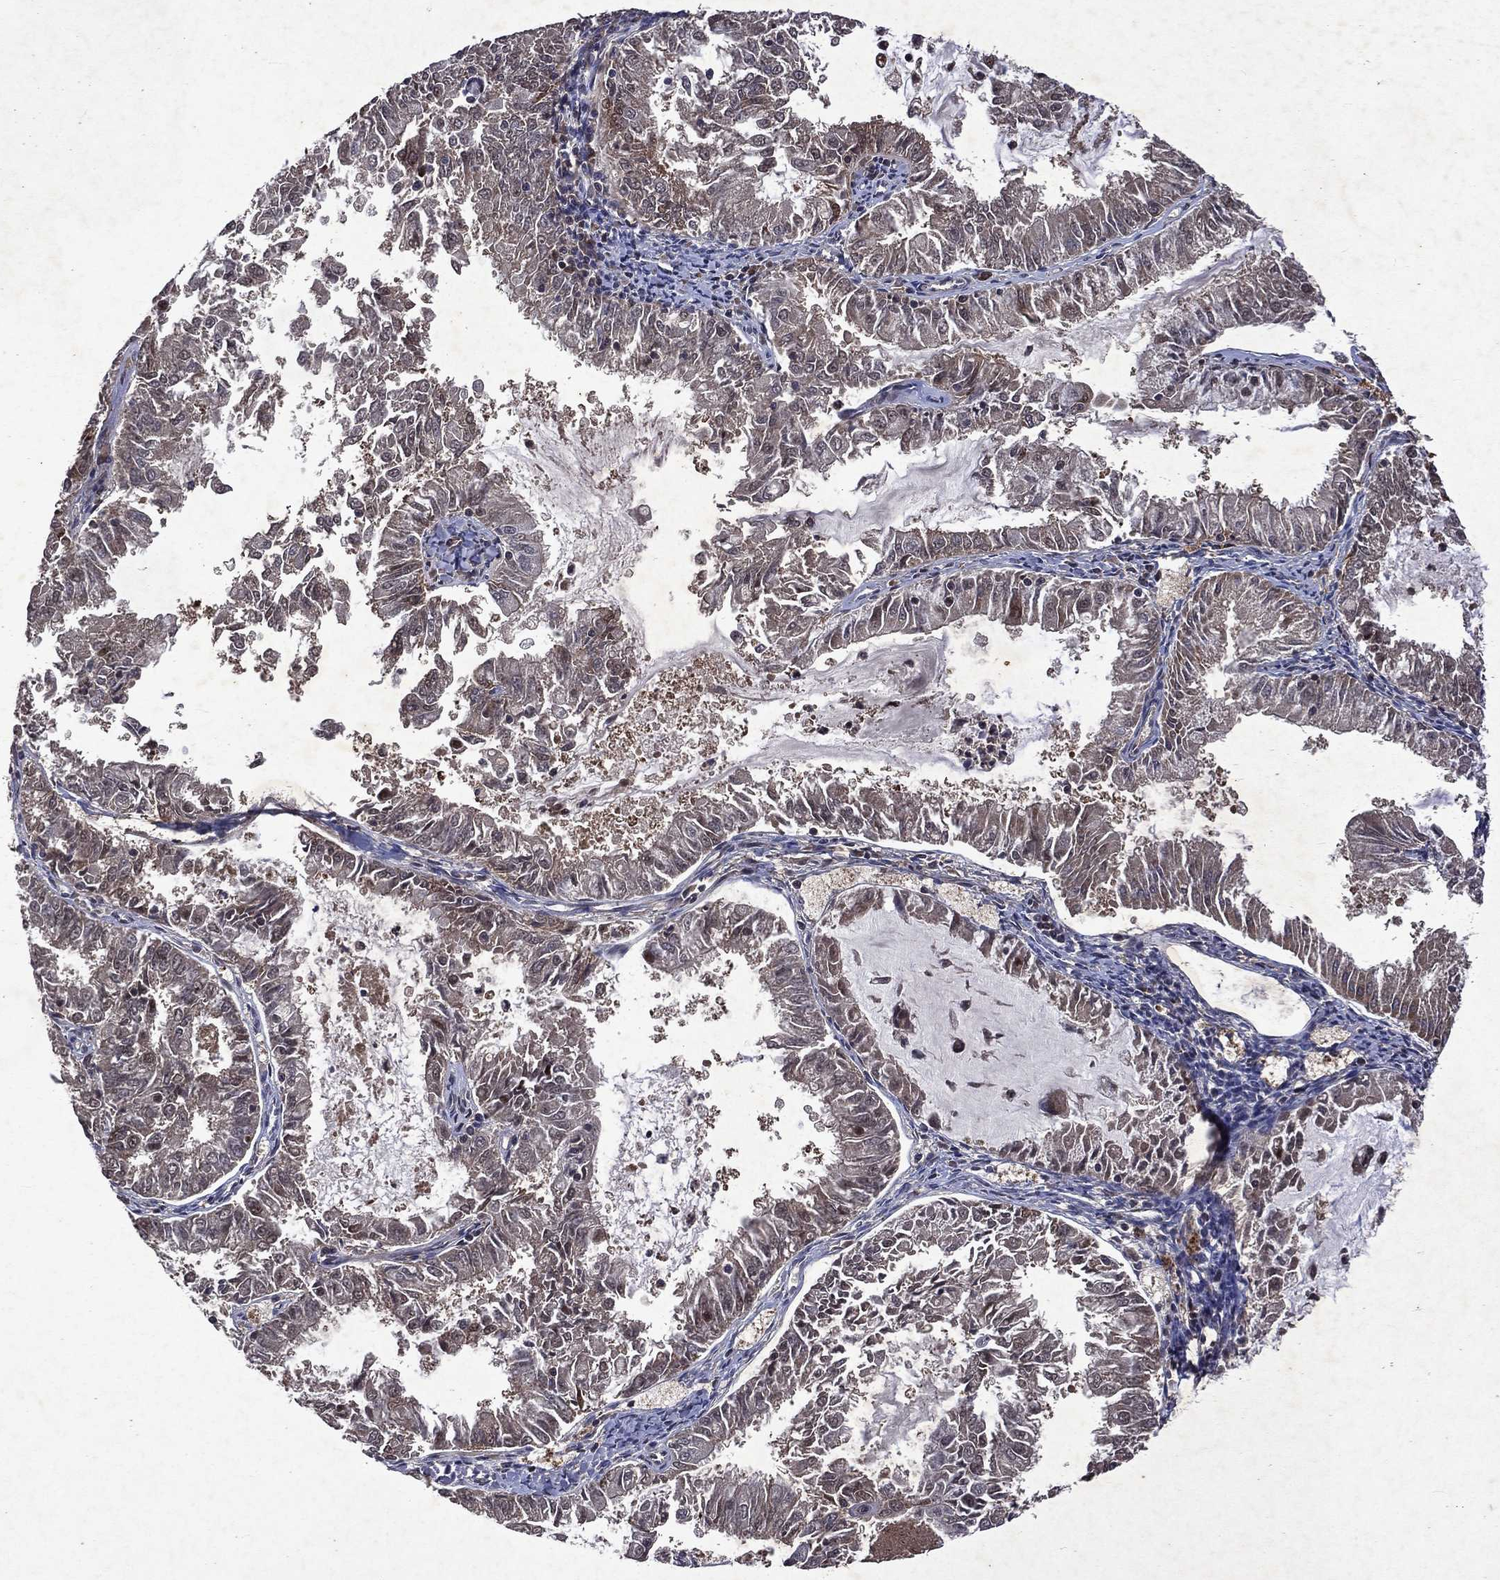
{"staining": {"intensity": "negative", "quantity": "none", "location": "none"}, "tissue": "endometrial cancer", "cell_type": "Tumor cells", "image_type": "cancer", "snomed": [{"axis": "morphology", "description": "Adenocarcinoma, NOS"}, {"axis": "topography", "description": "Endometrium"}], "caption": "Immunohistochemistry (IHC) of human endometrial adenocarcinoma reveals no expression in tumor cells.", "gene": "MTAP", "patient": {"sex": "female", "age": 57}}